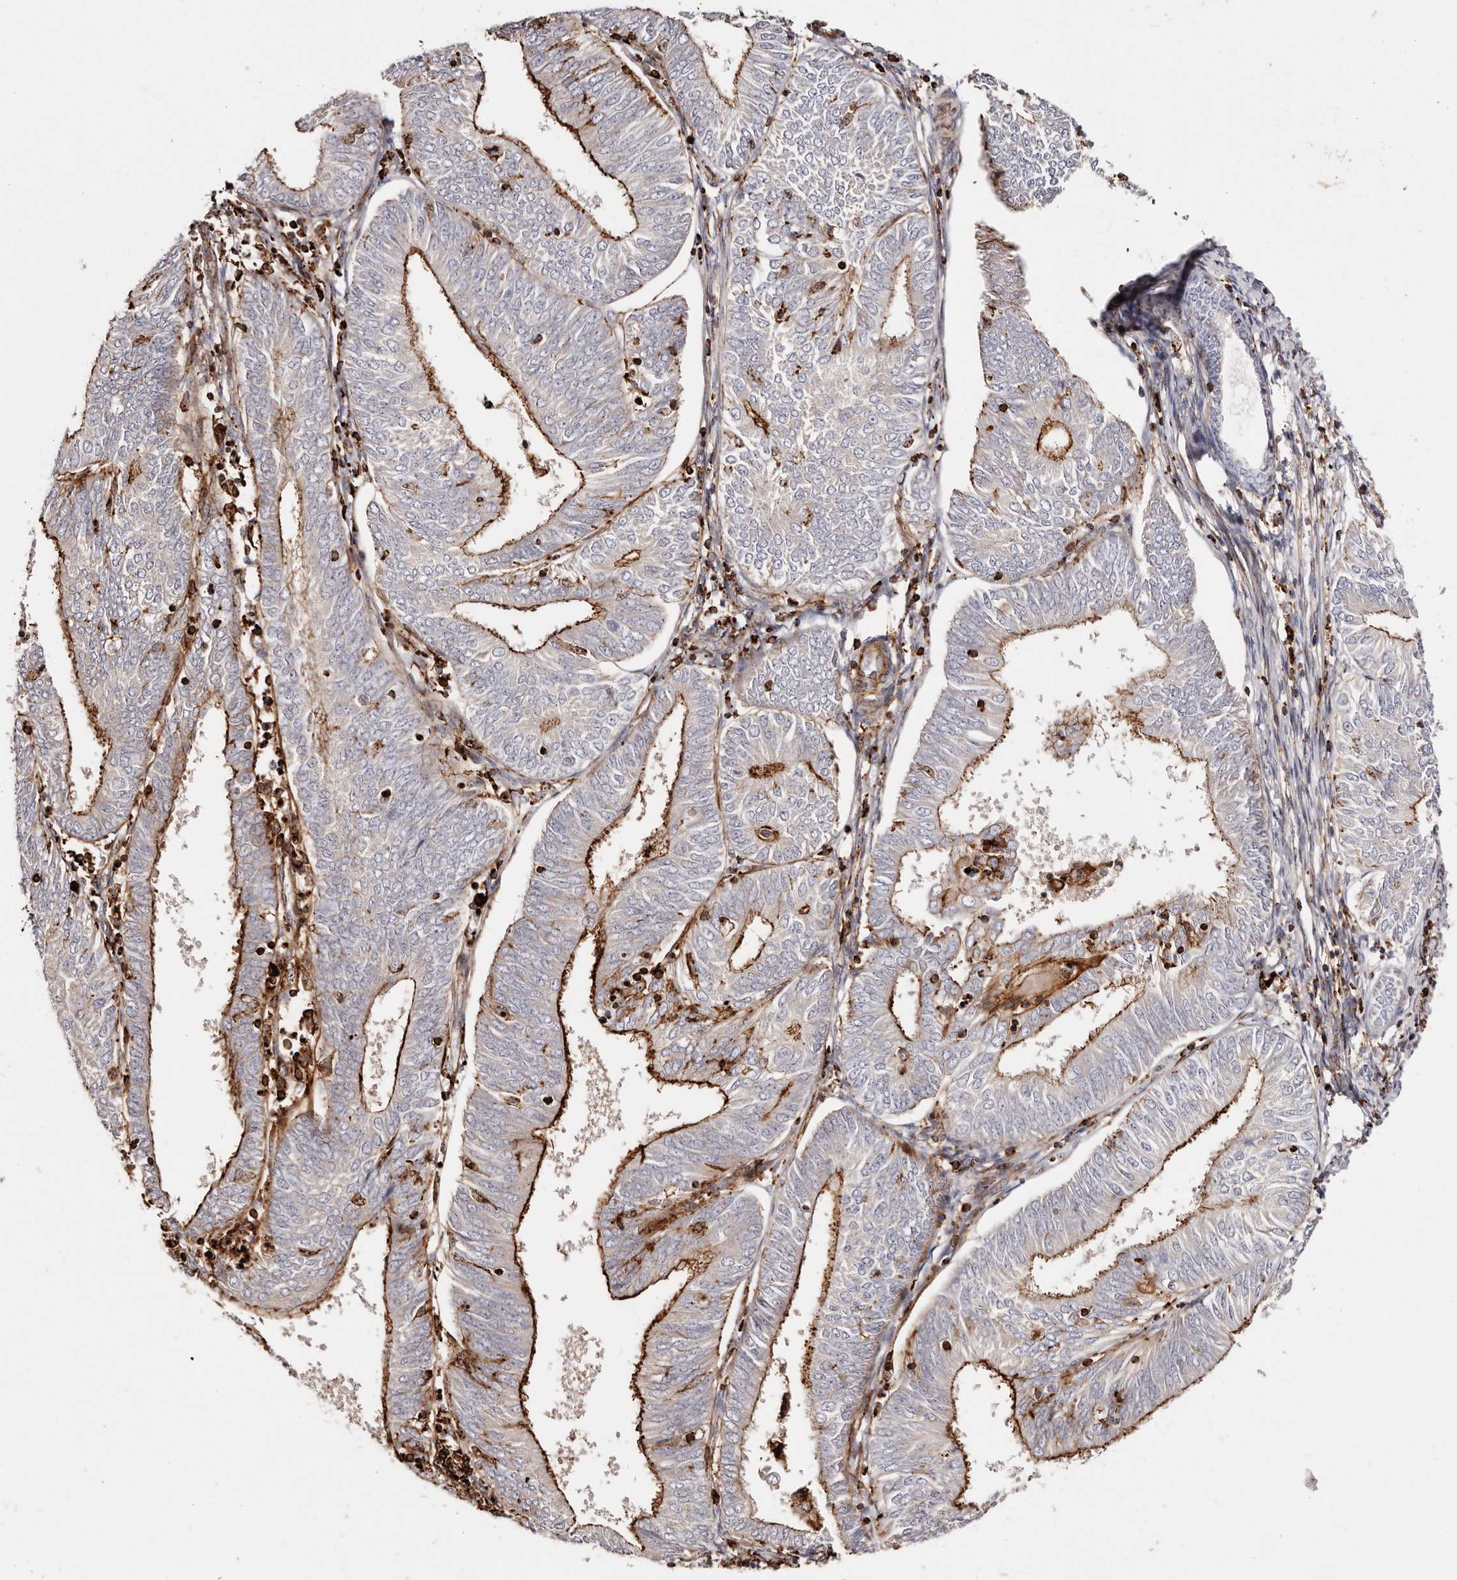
{"staining": {"intensity": "moderate", "quantity": "25%-75%", "location": "cytoplasmic/membranous"}, "tissue": "endometrial cancer", "cell_type": "Tumor cells", "image_type": "cancer", "snomed": [{"axis": "morphology", "description": "Adenocarcinoma, NOS"}, {"axis": "topography", "description": "Endometrium"}], "caption": "Endometrial adenocarcinoma stained with a brown dye demonstrates moderate cytoplasmic/membranous positive positivity in approximately 25%-75% of tumor cells.", "gene": "PTPN22", "patient": {"sex": "female", "age": 58}}